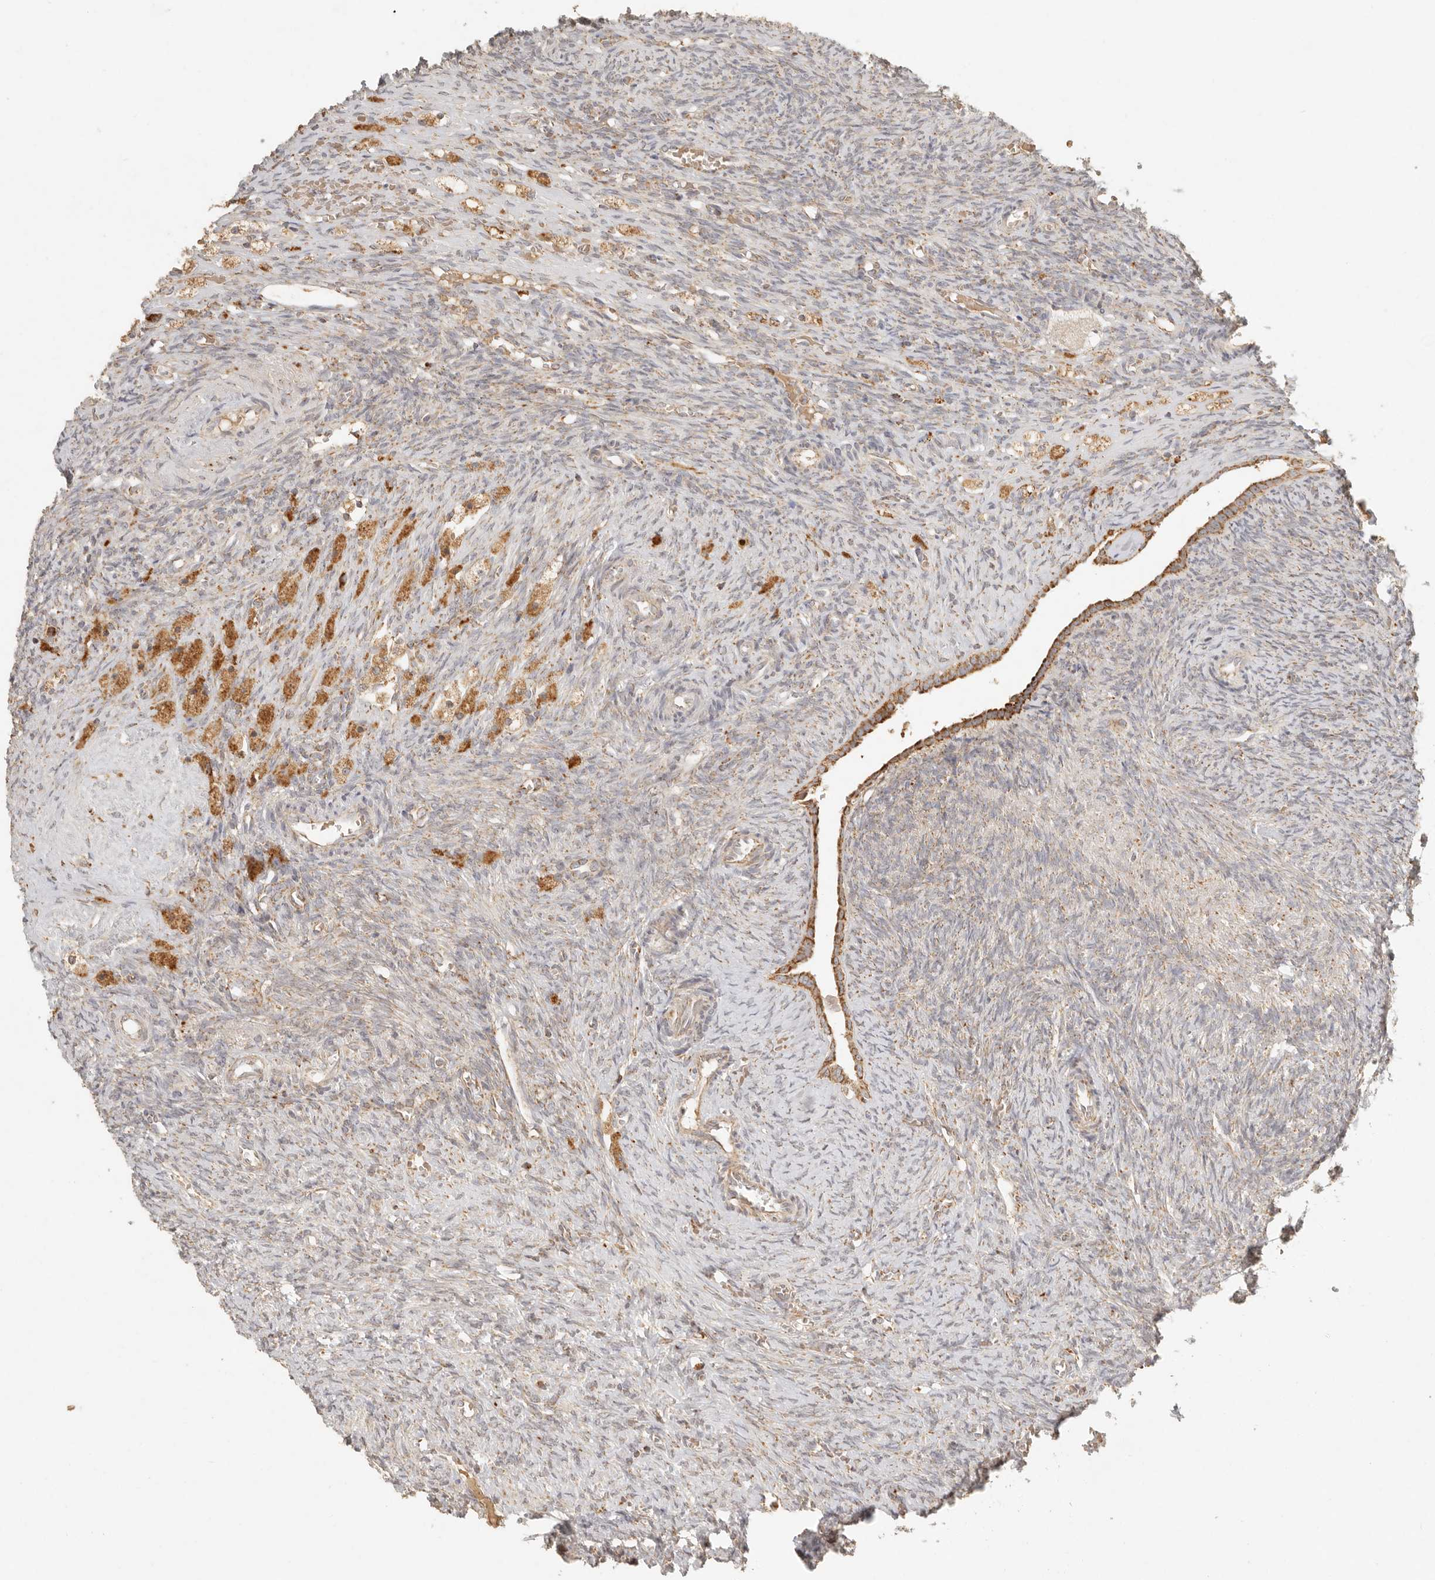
{"staining": {"intensity": "weak", "quantity": "25%-75%", "location": "cytoplasmic/membranous"}, "tissue": "ovary", "cell_type": "Ovarian stroma cells", "image_type": "normal", "snomed": [{"axis": "morphology", "description": "Normal tissue, NOS"}, {"axis": "topography", "description": "Ovary"}], "caption": "Immunohistochemistry micrograph of normal ovary: ovary stained using immunohistochemistry shows low levels of weak protein expression localized specifically in the cytoplasmic/membranous of ovarian stroma cells, appearing as a cytoplasmic/membranous brown color.", "gene": "MRPL55", "patient": {"sex": "female", "age": 41}}